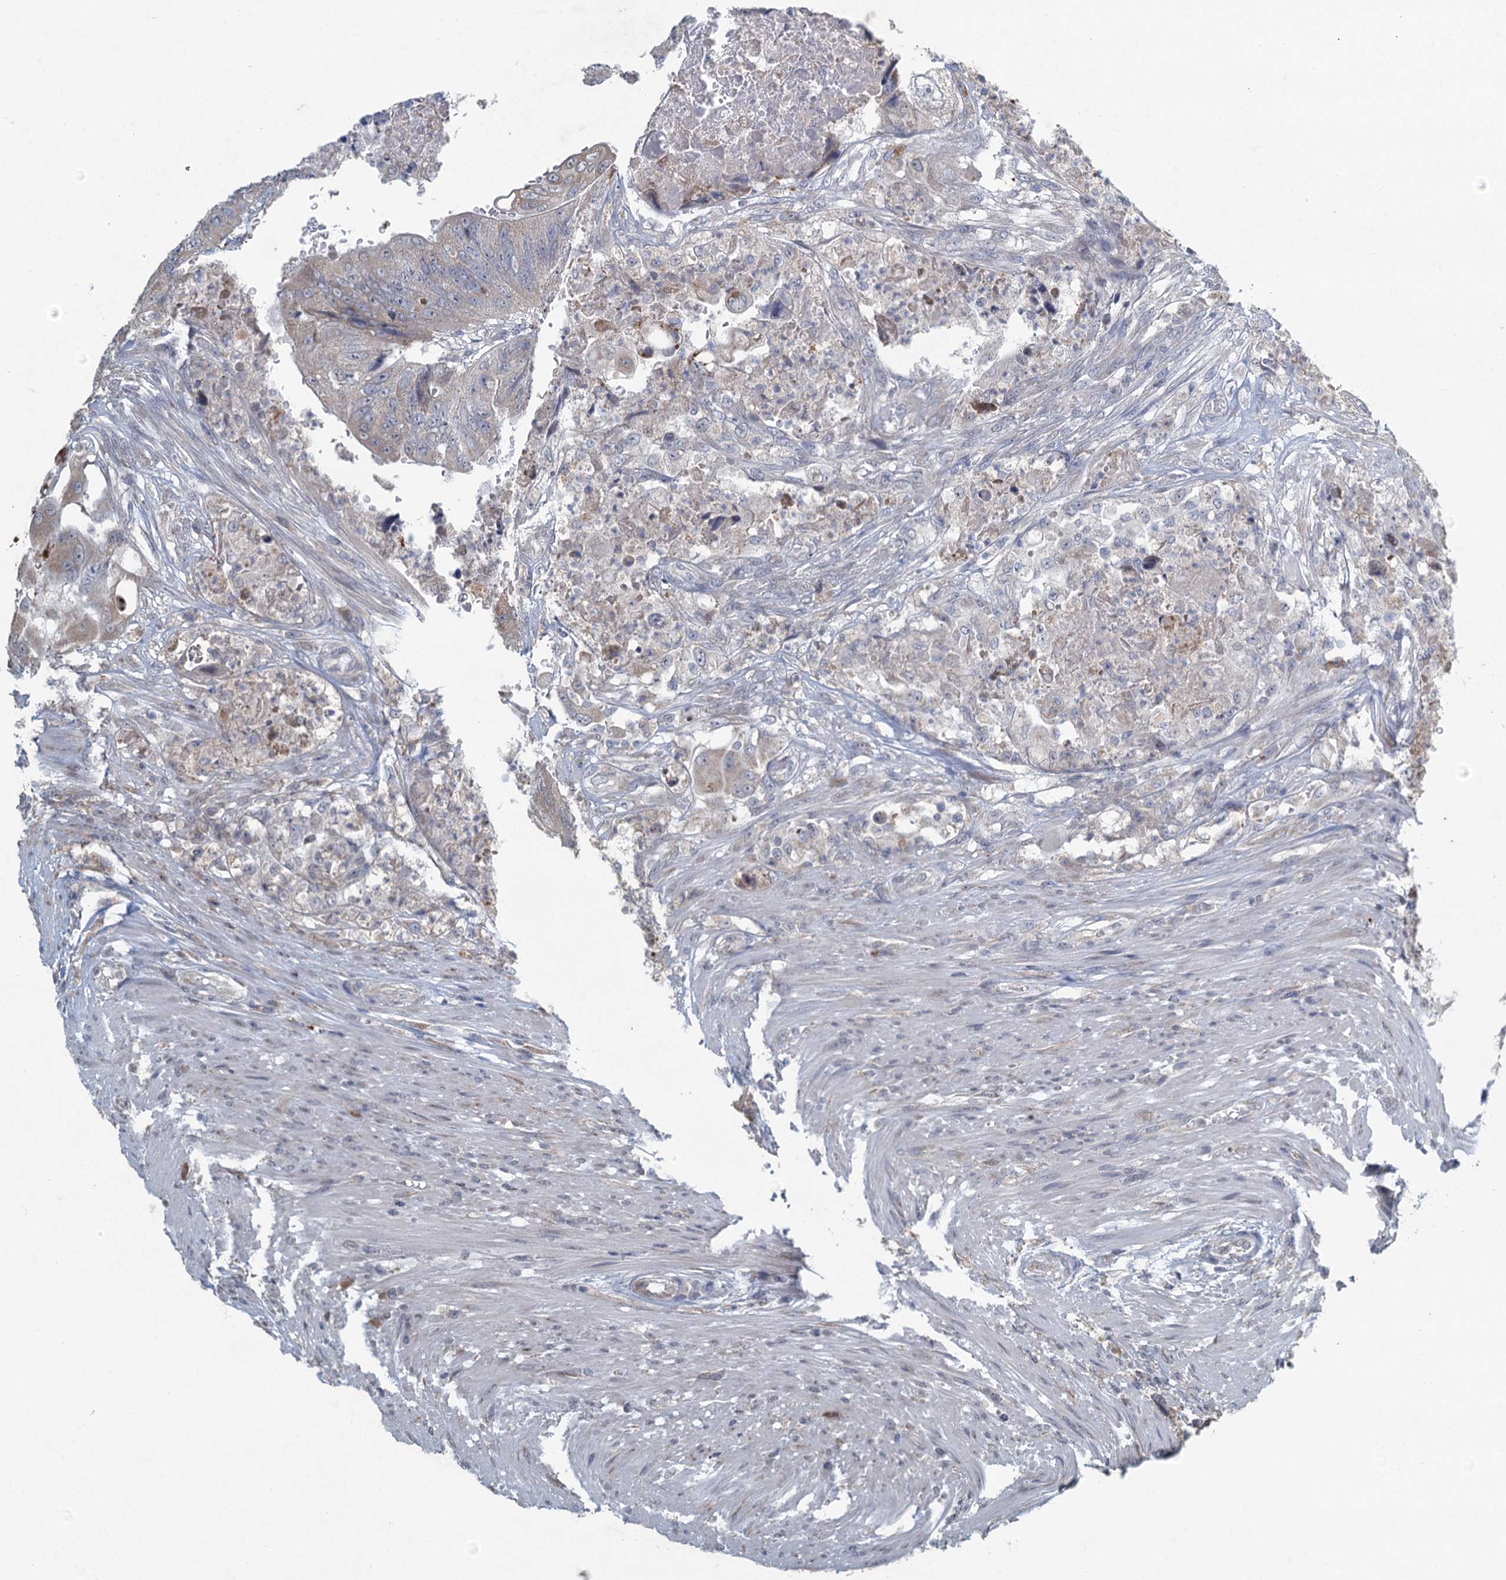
{"staining": {"intensity": "negative", "quantity": "none", "location": "none"}, "tissue": "colorectal cancer", "cell_type": "Tumor cells", "image_type": "cancer", "snomed": [{"axis": "morphology", "description": "Adenocarcinoma, NOS"}, {"axis": "topography", "description": "Rectum"}], "caption": "Tumor cells show no significant protein expression in colorectal cancer (adenocarcinoma).", "gene": "TEX35", "patient": {"sex": "male", "age": 63}}